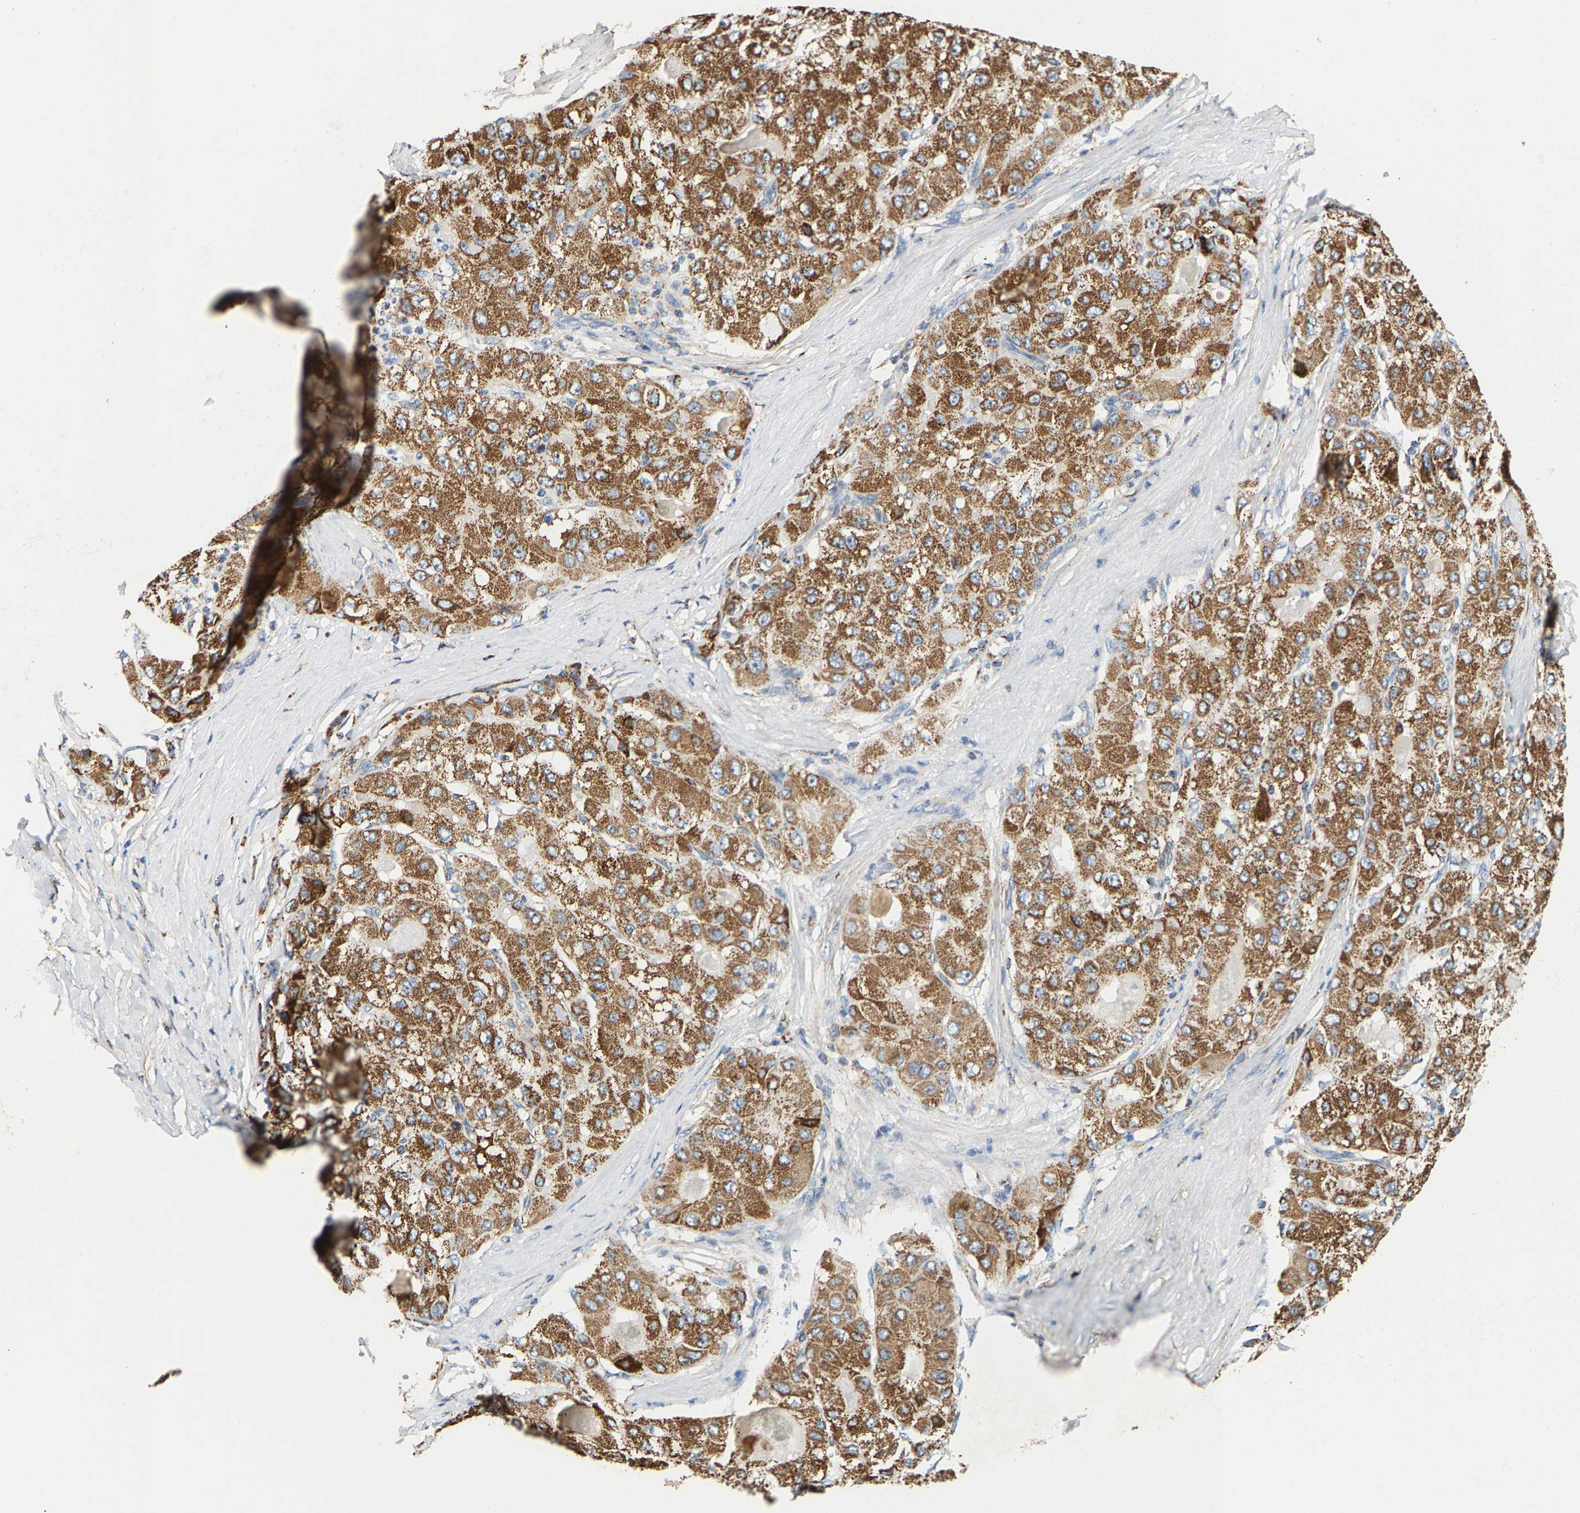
{"staining": {"intensity": "moderate", "quantity": ">75%", "location": "cytoplasmic/membranous"}, "tissue": "liver cancer", "cell_type": "Tumor cells", "image_type": "cancer", "snomed": [{"axis": "morphology", "description": "Carcinoma, Hepatocellular, NOS"}, {"axis": "topography", "description": "Liver"}], "caption": "Protein analysis of liver cancer (hepatocellular carcinoma) tissue demonstrates moderate cytoplasmic/membranous positivity in about >75% of tumor cells.", "gene": "SHMT2", "patient": {"sex": "male", "age": 80}}